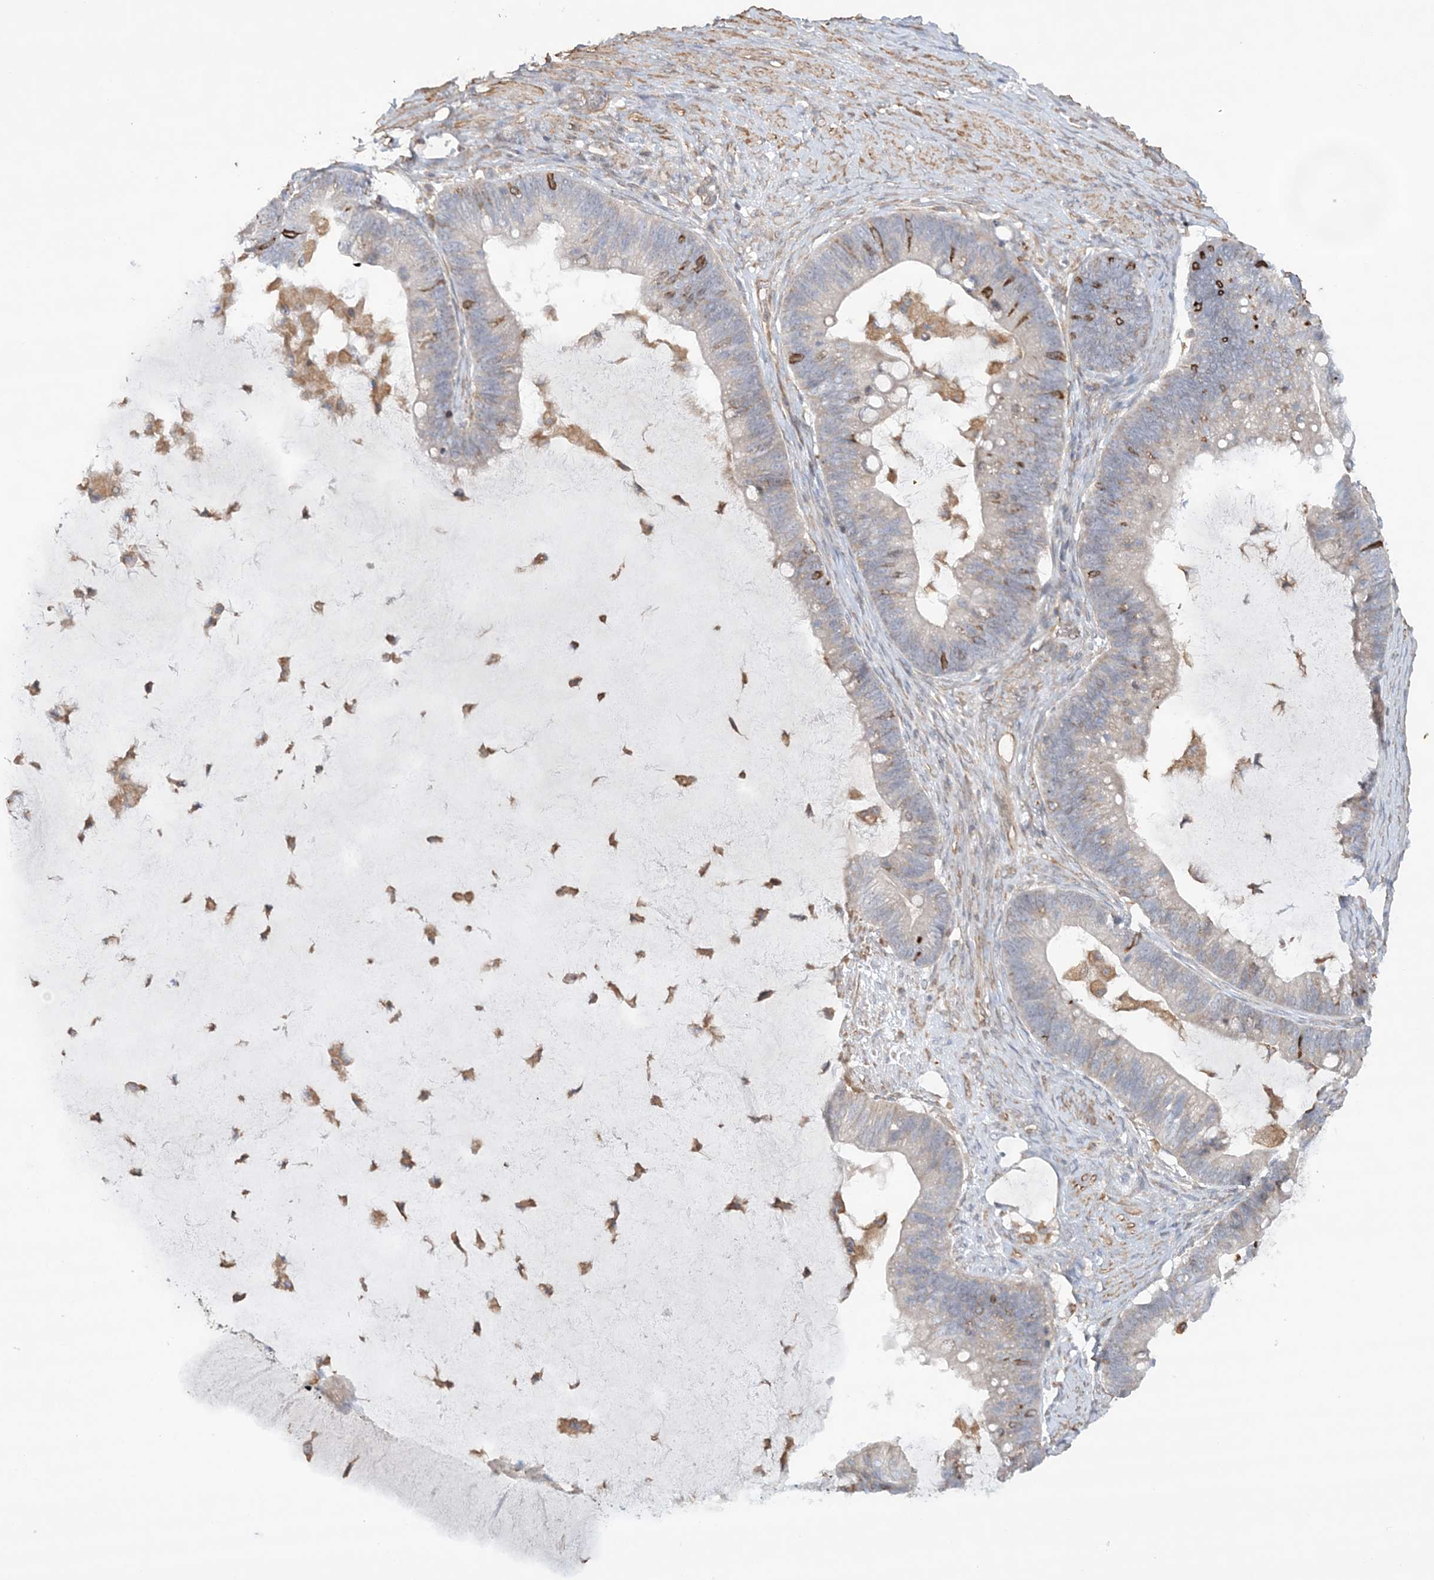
{"staining": {"intensity": "negative", "quantity": "none", "location": "none"}, "tissue": "ovarian cancer", "cell_type": "Tumor cells", "image_type": "cancer", "snomed": [{"axis": "morphology", "description": "Cystadenocarcinoma, mucinous, NOS"}, {"axis": "topography", "description": "Ovary"}], "caption": "There is no significant expression in tumor cells of mucinous cystadenocarcinoma (ovarian). (Brightfield microscopy of DAB (3,3'-diaminobenzidine) IHC at high magnification).", "gene": "ZNF821", "patient": {"sex": "female", "age": 61}}